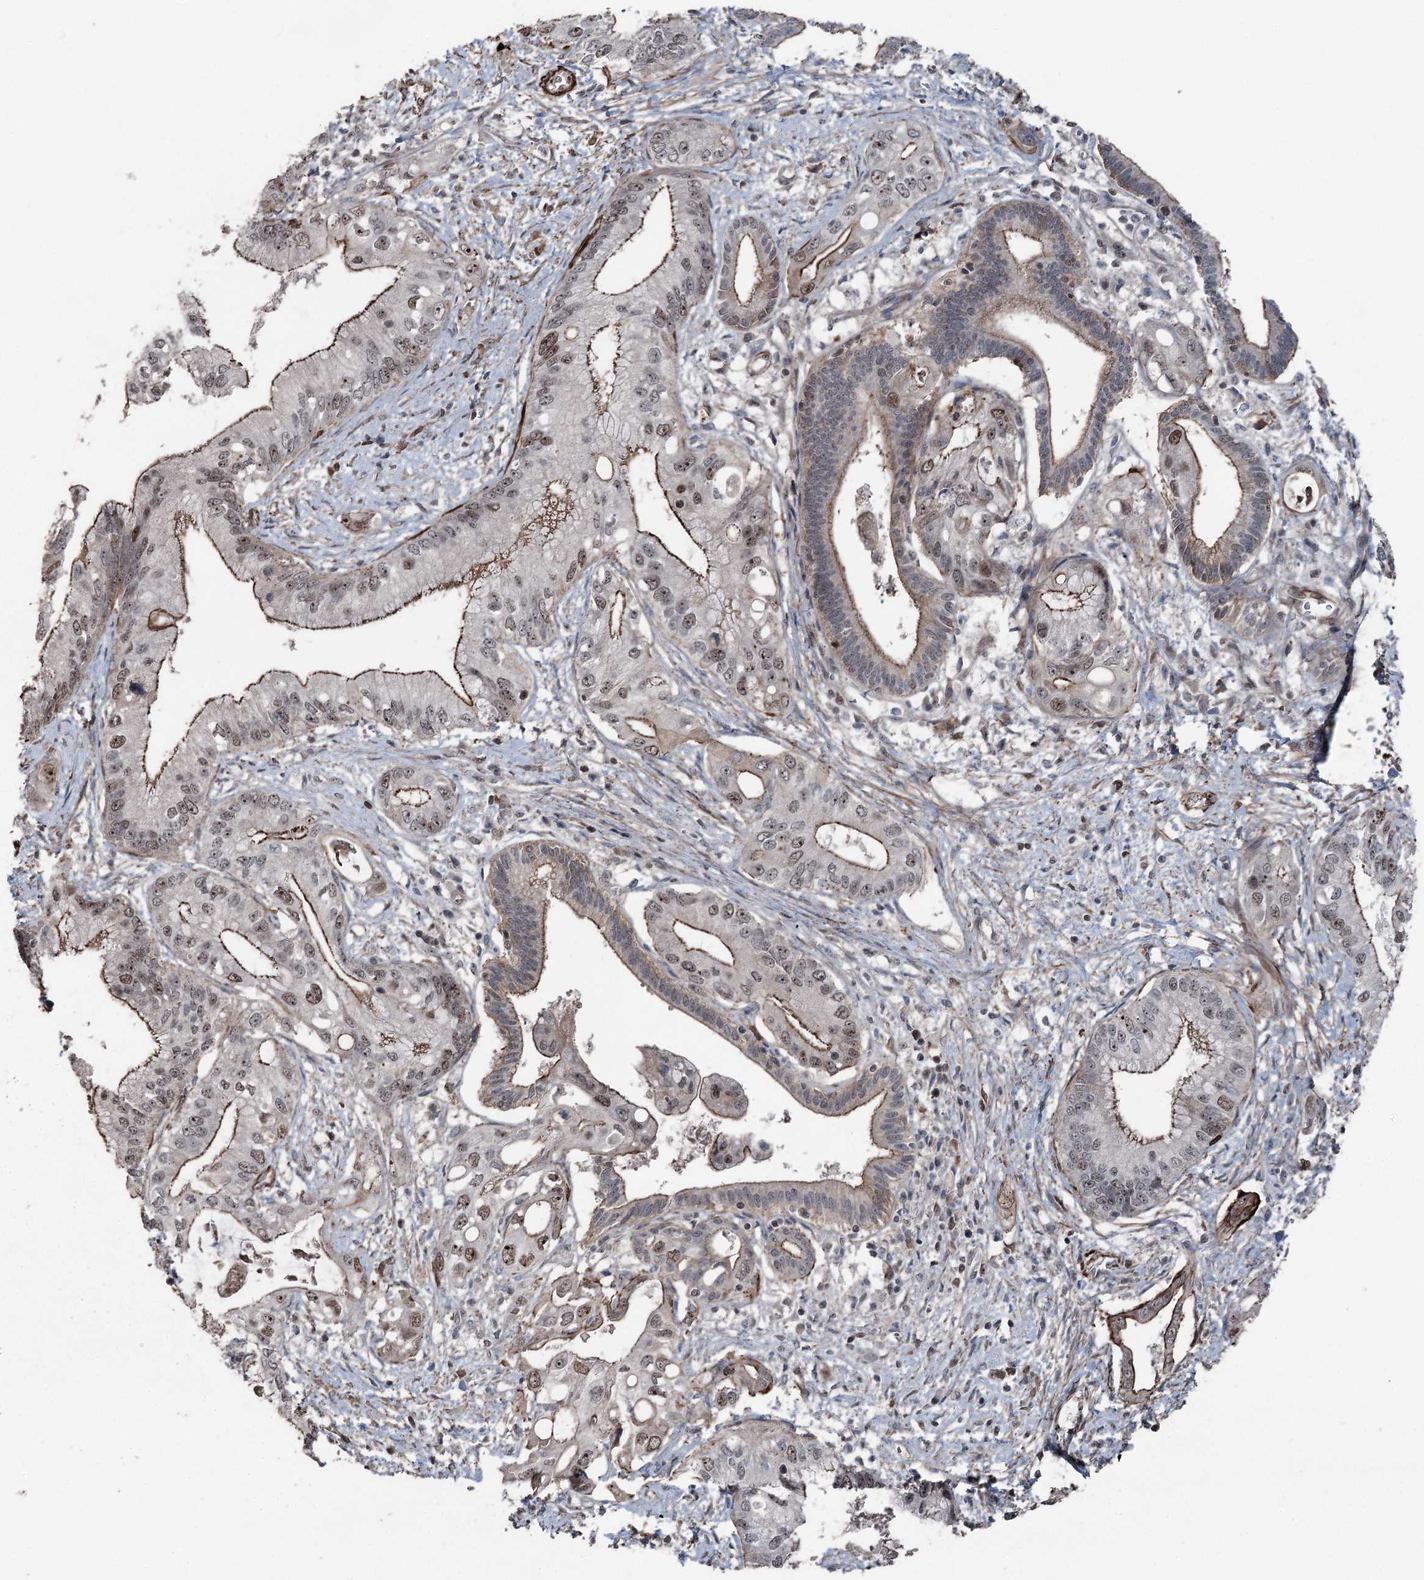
{"staining": {"intensity": "moderate", "quantity": ">75%", "location": "cytoplasmic/membranous,nuclear"}, "tissue": "pancreatic cancer", "cell_type": "Tumor cells", "image_type": "cancer", "snomed": [{"axis": "morphology", "description": "Inflammation, NOS"}, {"axis": "morphology", "description": "Adenocarcinoma, NOS"}, {"axis": "topography", "description": "Pancreas"}], "caption": "The image exhibits immunohistochemical staining of pancreatic cancer (adenocarcinoma). There is moderate cytoplasmic/membranous and nuclear staining is identified in approximately >75% of tumor cells.", "gene": "CCDC82", "patient": {"sex": "female", "age": 56}}